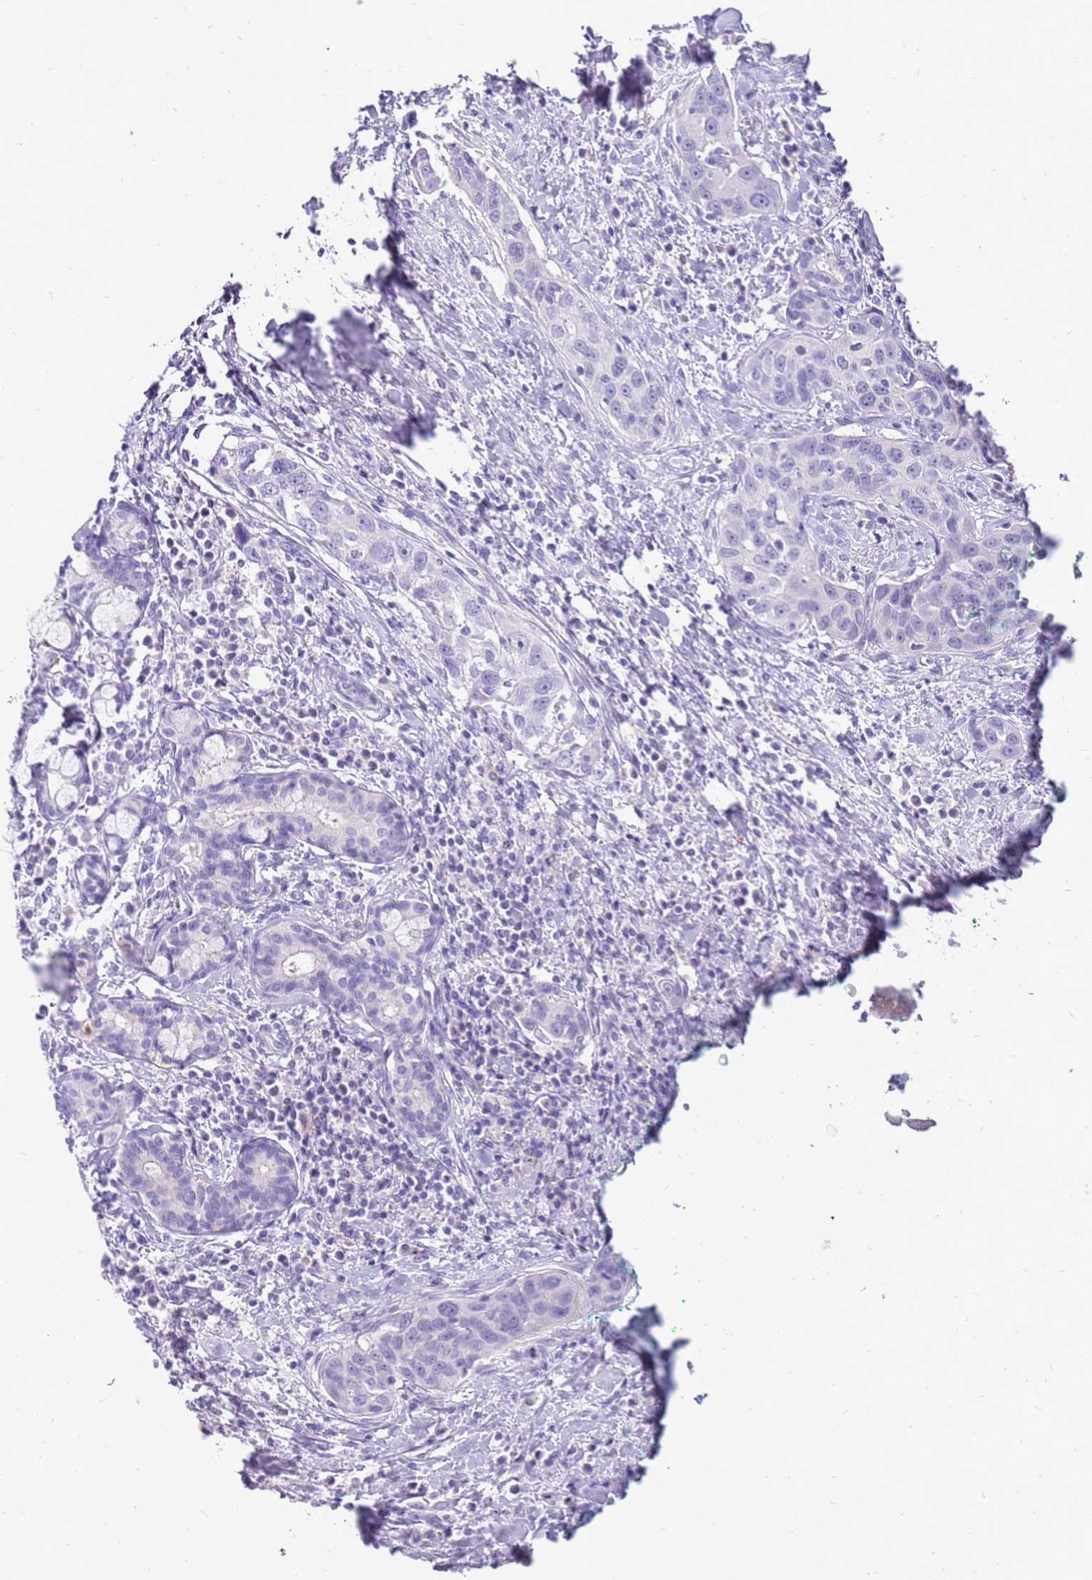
{"staining": {"intensity": "negative", "quantity": "none", "location": "none"}, "tissue": "head and neck cancer", "cell_type": "Tumor cells", "image_type": "cancer", "snomed": [{"axis": "morphology", "description": "Squamous cell carcinoma, NOS"}, {"axis": "topography", "description": "Oral tissue"}, {"axis": "topography", "description": "Head-Neck"}], "caption": "High power microscopy micrograph of an immunohistochemistry (IHC) image of head and neck cancer, revealing no significant positivity in tumor cells.", "gene": "EVPLL", "patient": {"sex": "female", "age": 50}}